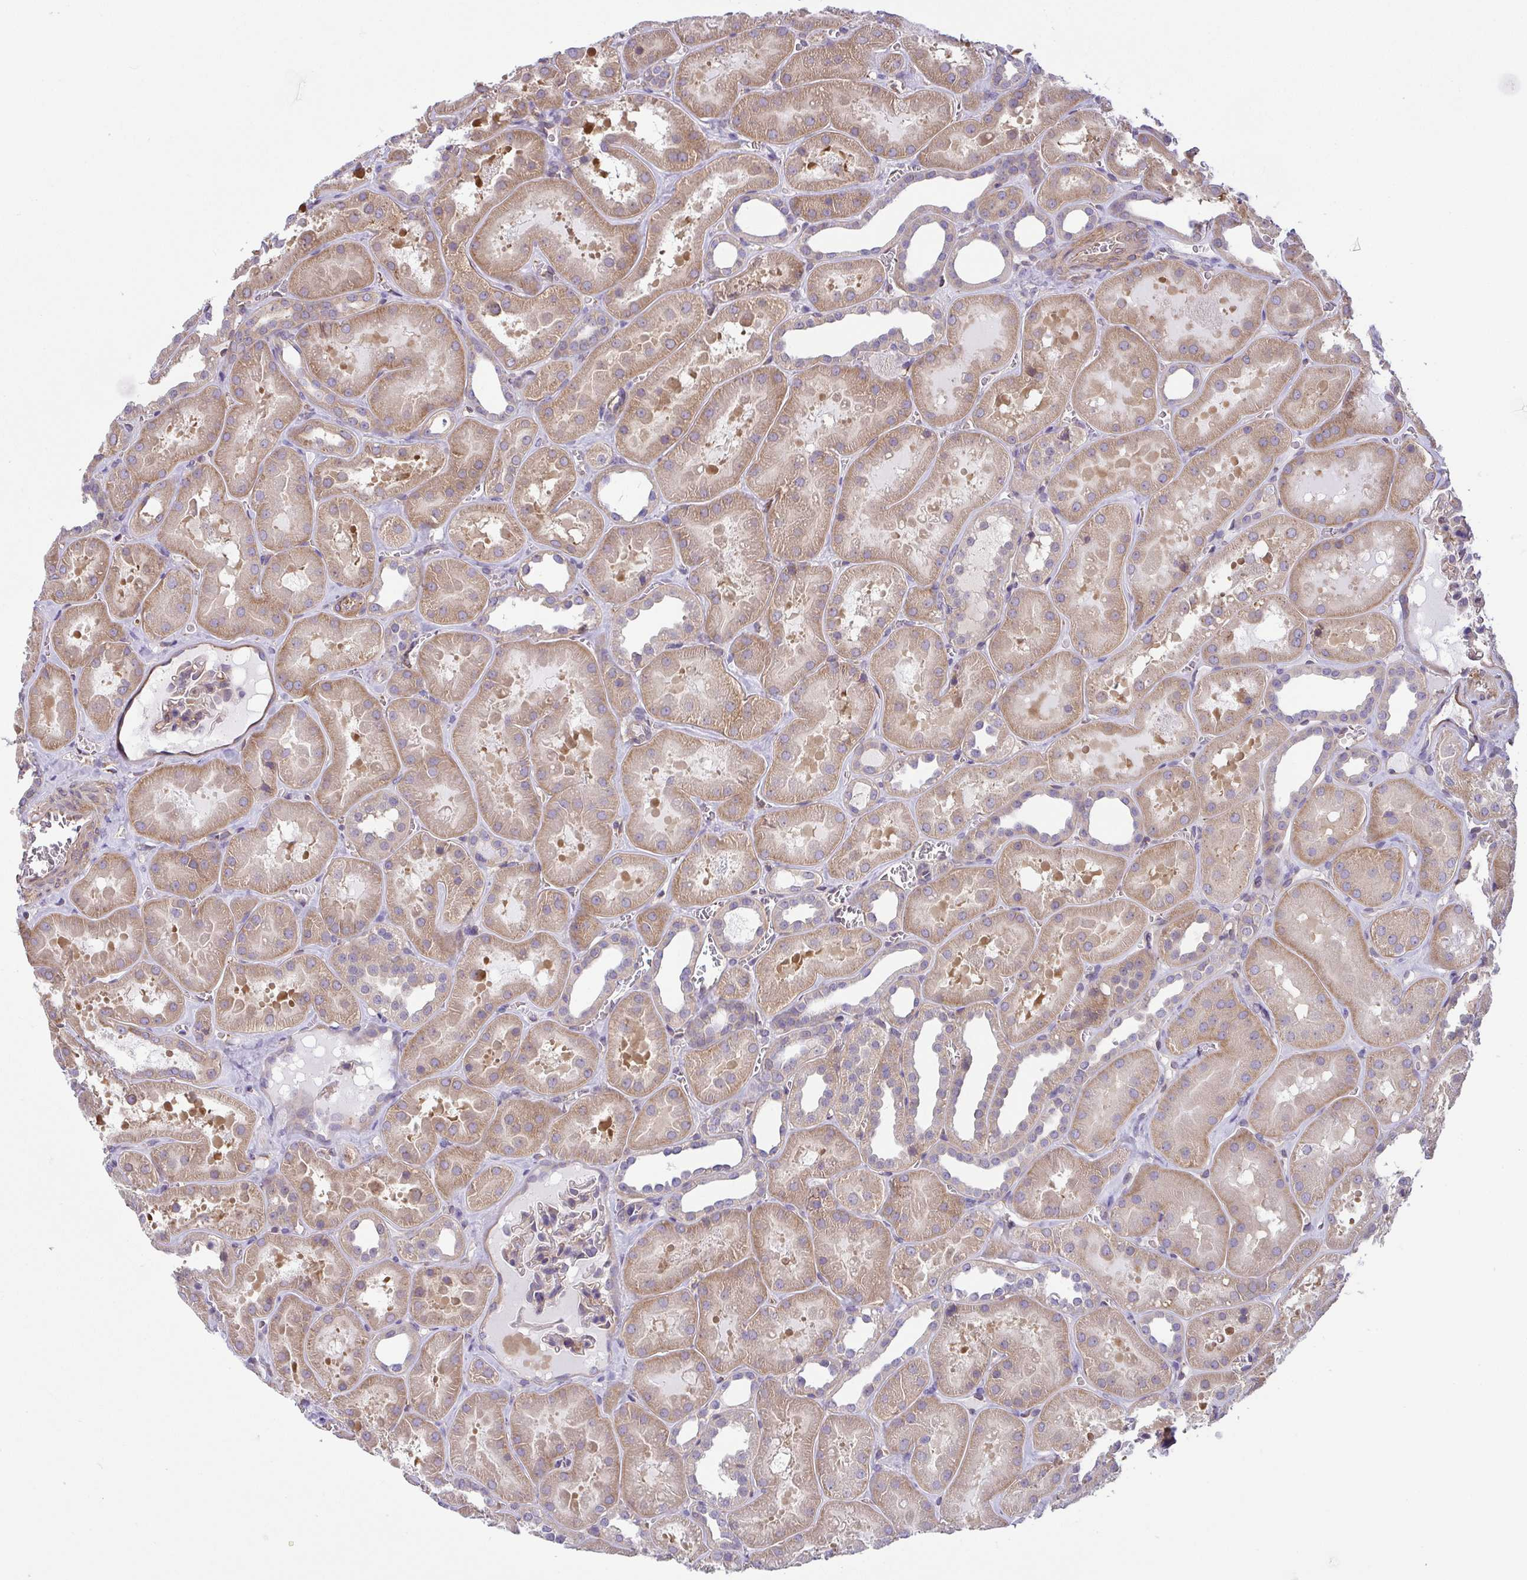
{"staining": {"intensity": "weak", "quantity": "25%-75%", "location": "cytoplasmic/membranous"}, "tissue": "kidney", "cell_type": "Cells in glomeruli", "image_type": "normal", "snomed": [{"axis": "morphology", "description": "Normal tissue, NOS"}, {"axis": "topography", "description": "Kidney"}], "caption": "Immunohistochemical staining of unremarkable kidney reveals low levels of weak cytoplasmic/membranous positivity in about 25%-75% of cells in glomeruli. (DAB (3,3'-diaminobenzidine) IHC, brown staining for protein, blue staining for nuclei).", "gene": "TMEM229A", "patient": {"sex": "female", "age": 41}}